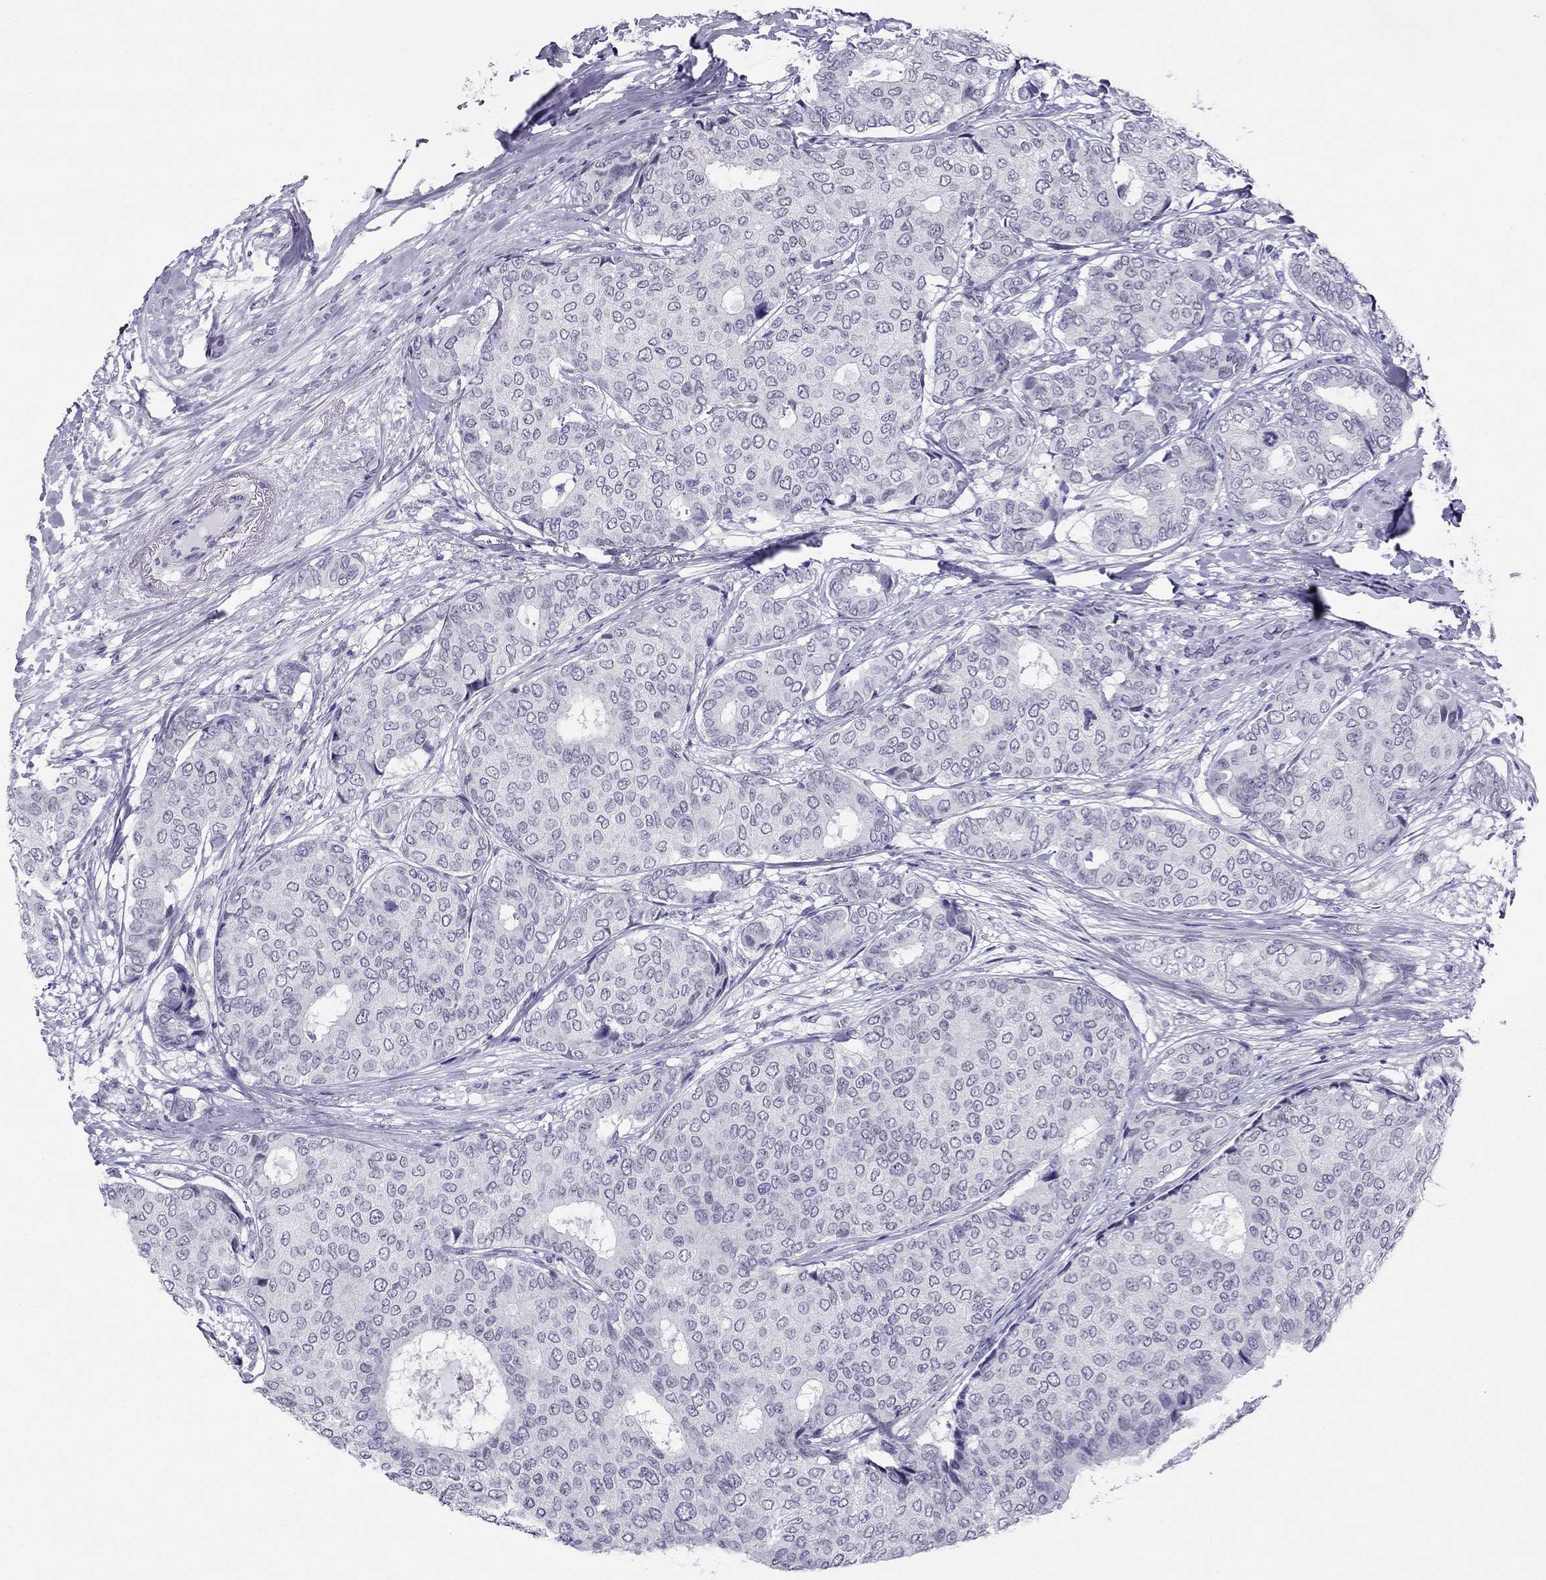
{"staining": {"intensity": "negative", "quantity": "none", "location": "none"}, "tissue": "breast cancer", "cell_type": "Tumor cells", "image_type": "cancer", "snomed": [{"axis": "morphology", "description": "Duct carcinoma"}, {"axis": "topography", "description": "Breast"}], "caption": "This is an IHC photomicrograph of human infiltrating ductal carcinoma (breast). There is no positivity in tumor cells.", "gene": "CROCC2", "patient": {"sex": "female", "age": 75}}